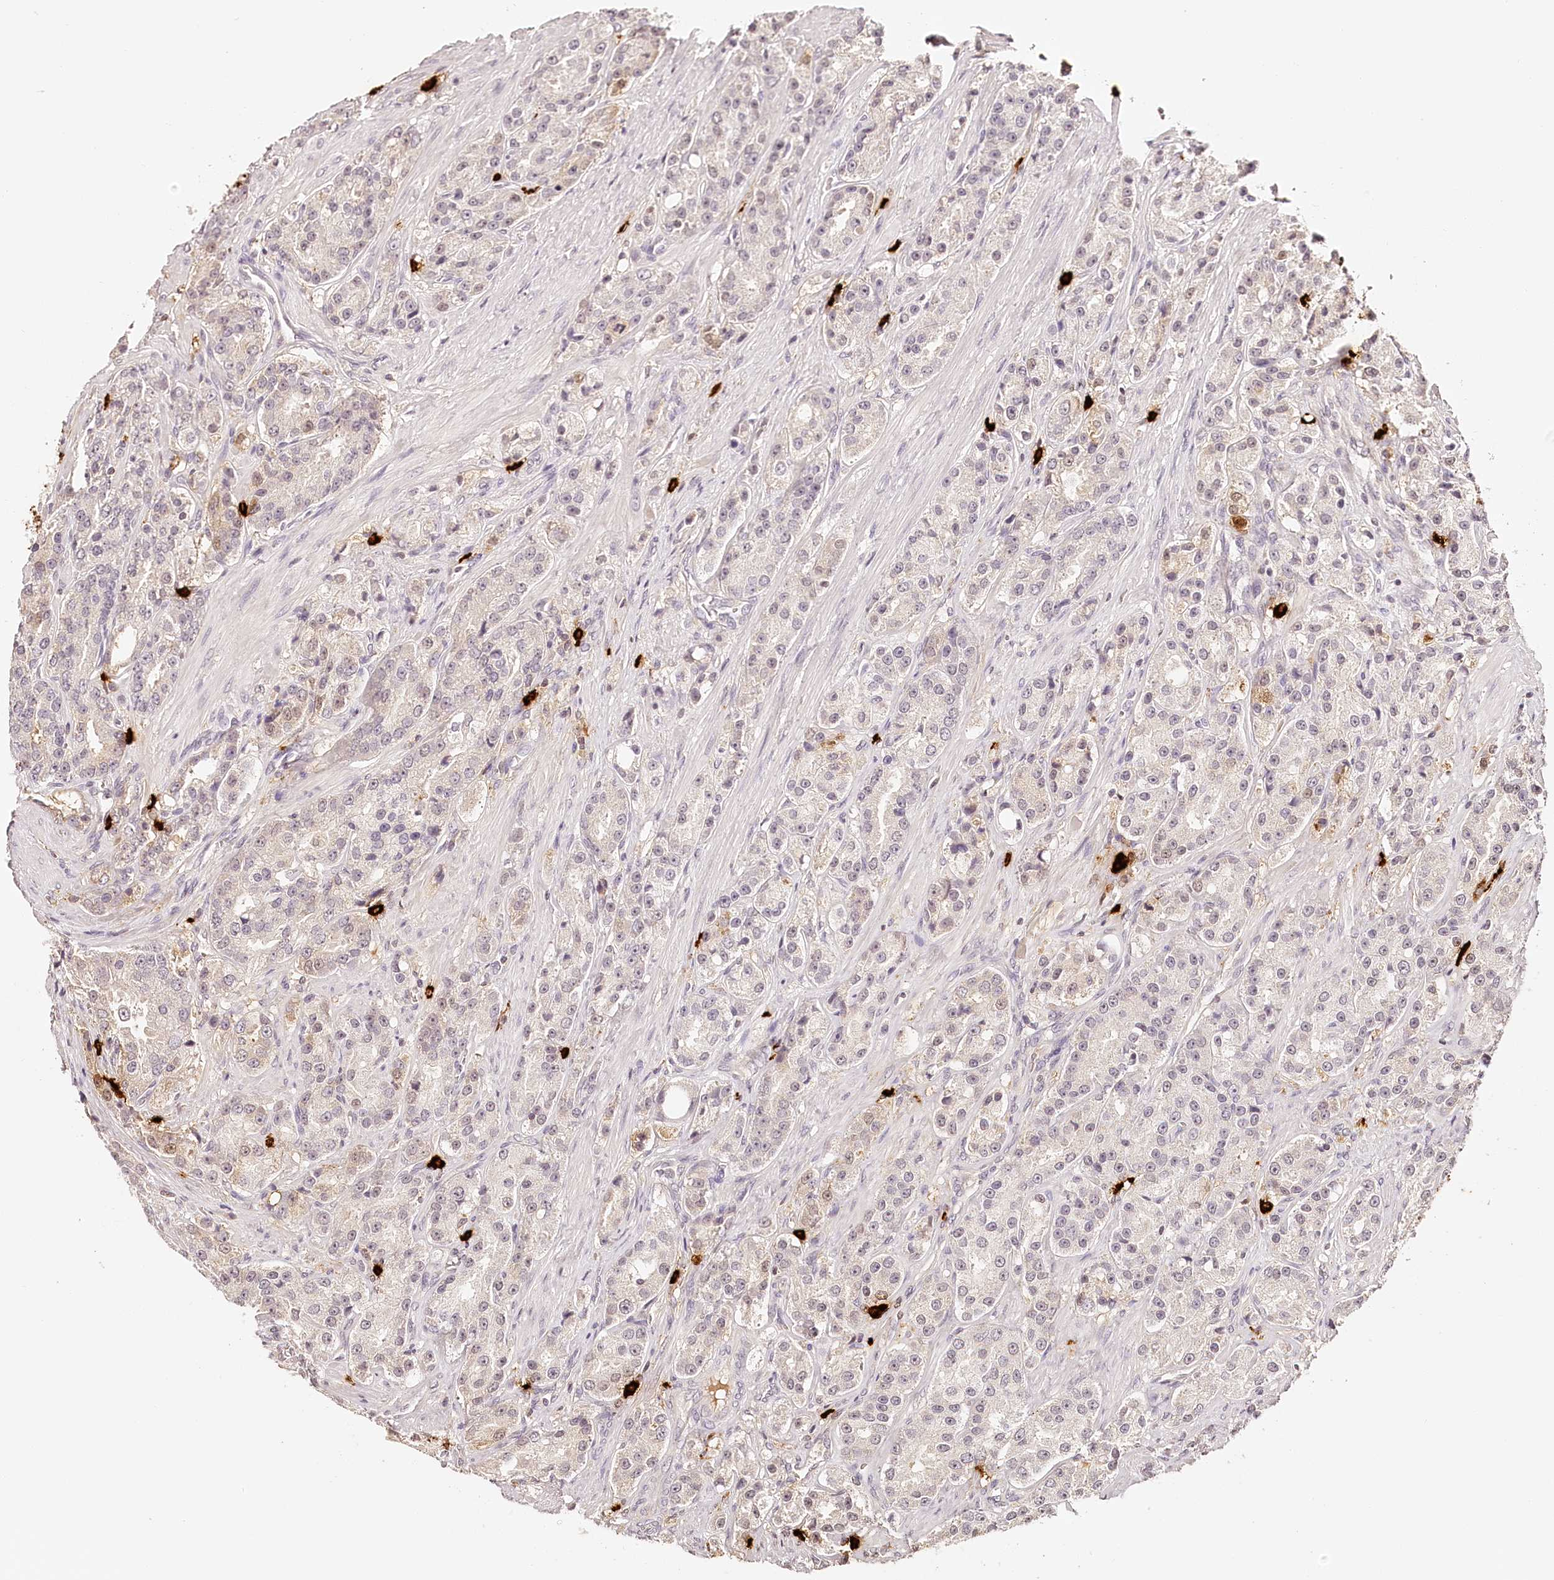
{"staining": {"intensity": "negative", "quantity": "none", "location": "none"}, "tissue": "prostate cancer", "cell_type": "Tumor cells", "image_type": "cancer", "snomed": [{"axis": "morphology", "description": "Adenocarcinoma, High grade"}, {"axis": "topography", "description": "Prostate"}], "caption": "Immunohistochemistry of human high-grade adenocarcinoma (prostate) shows no positivity in tumor cells. The staining is performed using DAB (3,3'-diaminobenzidine) brown chromogen with nuclei counter-stained in using hematoxylin.", "gene": "SYNGR1", "patient": {"sex": "male", "age": 60}}